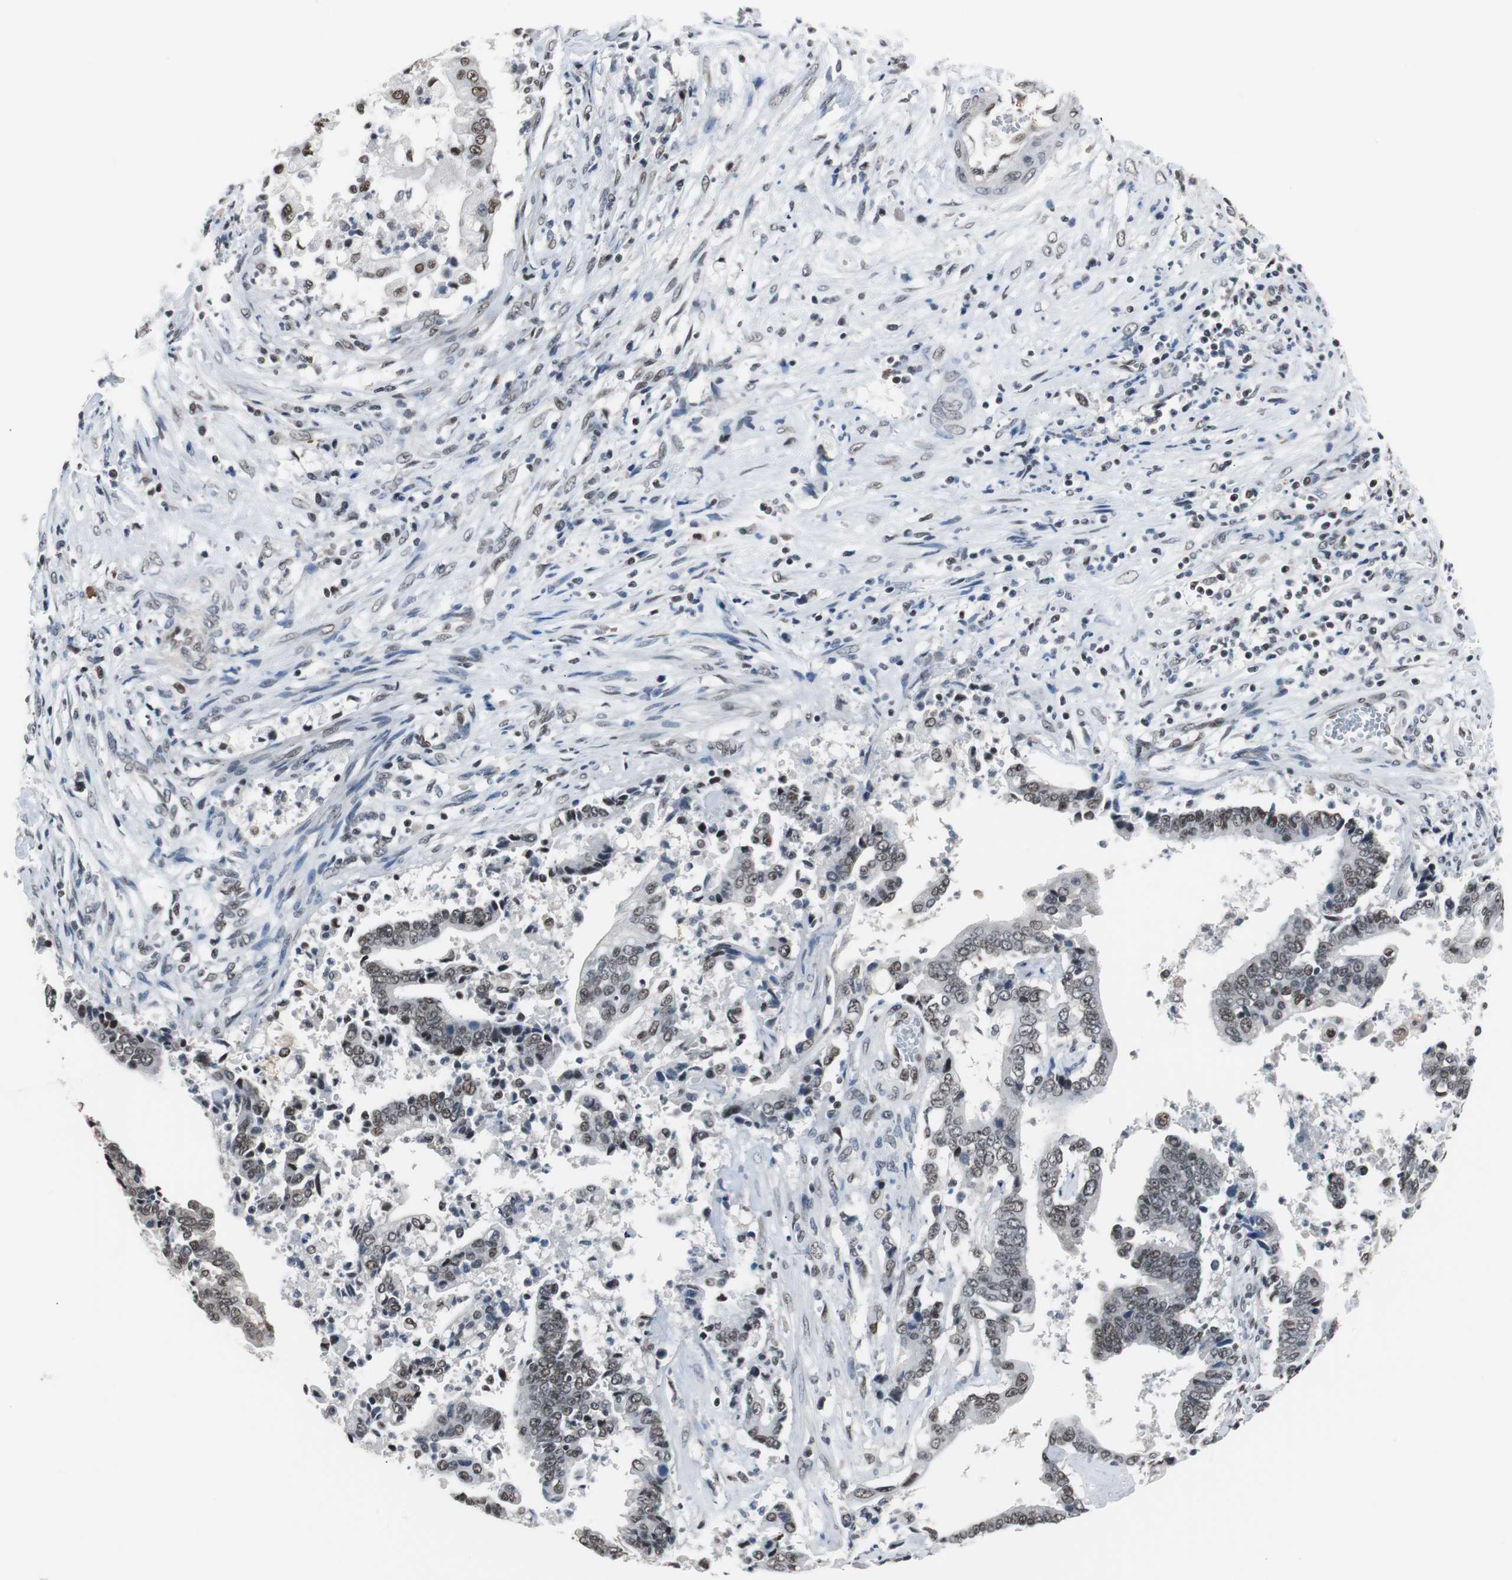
{"staining": {"intensity": "moderate", "quantity": ">75%", "location": "nuclear"}, "tissue": "liver cancer", "cell_type": "Tumor cells", "image_type": "cancer", "snomed": [{"axis": "morphology", "description": "Cholangiocarcinoma"}, {"axis": "topography", "description": "Liver"}], "caption": "A micrograph showing moderate nuclear positivity in about >75% of tumor cells in liver cancer, as visualized by brown immunohistochemical staining.", "gene": "TAF7", "patient": {"sex": "male", "age": 57}}